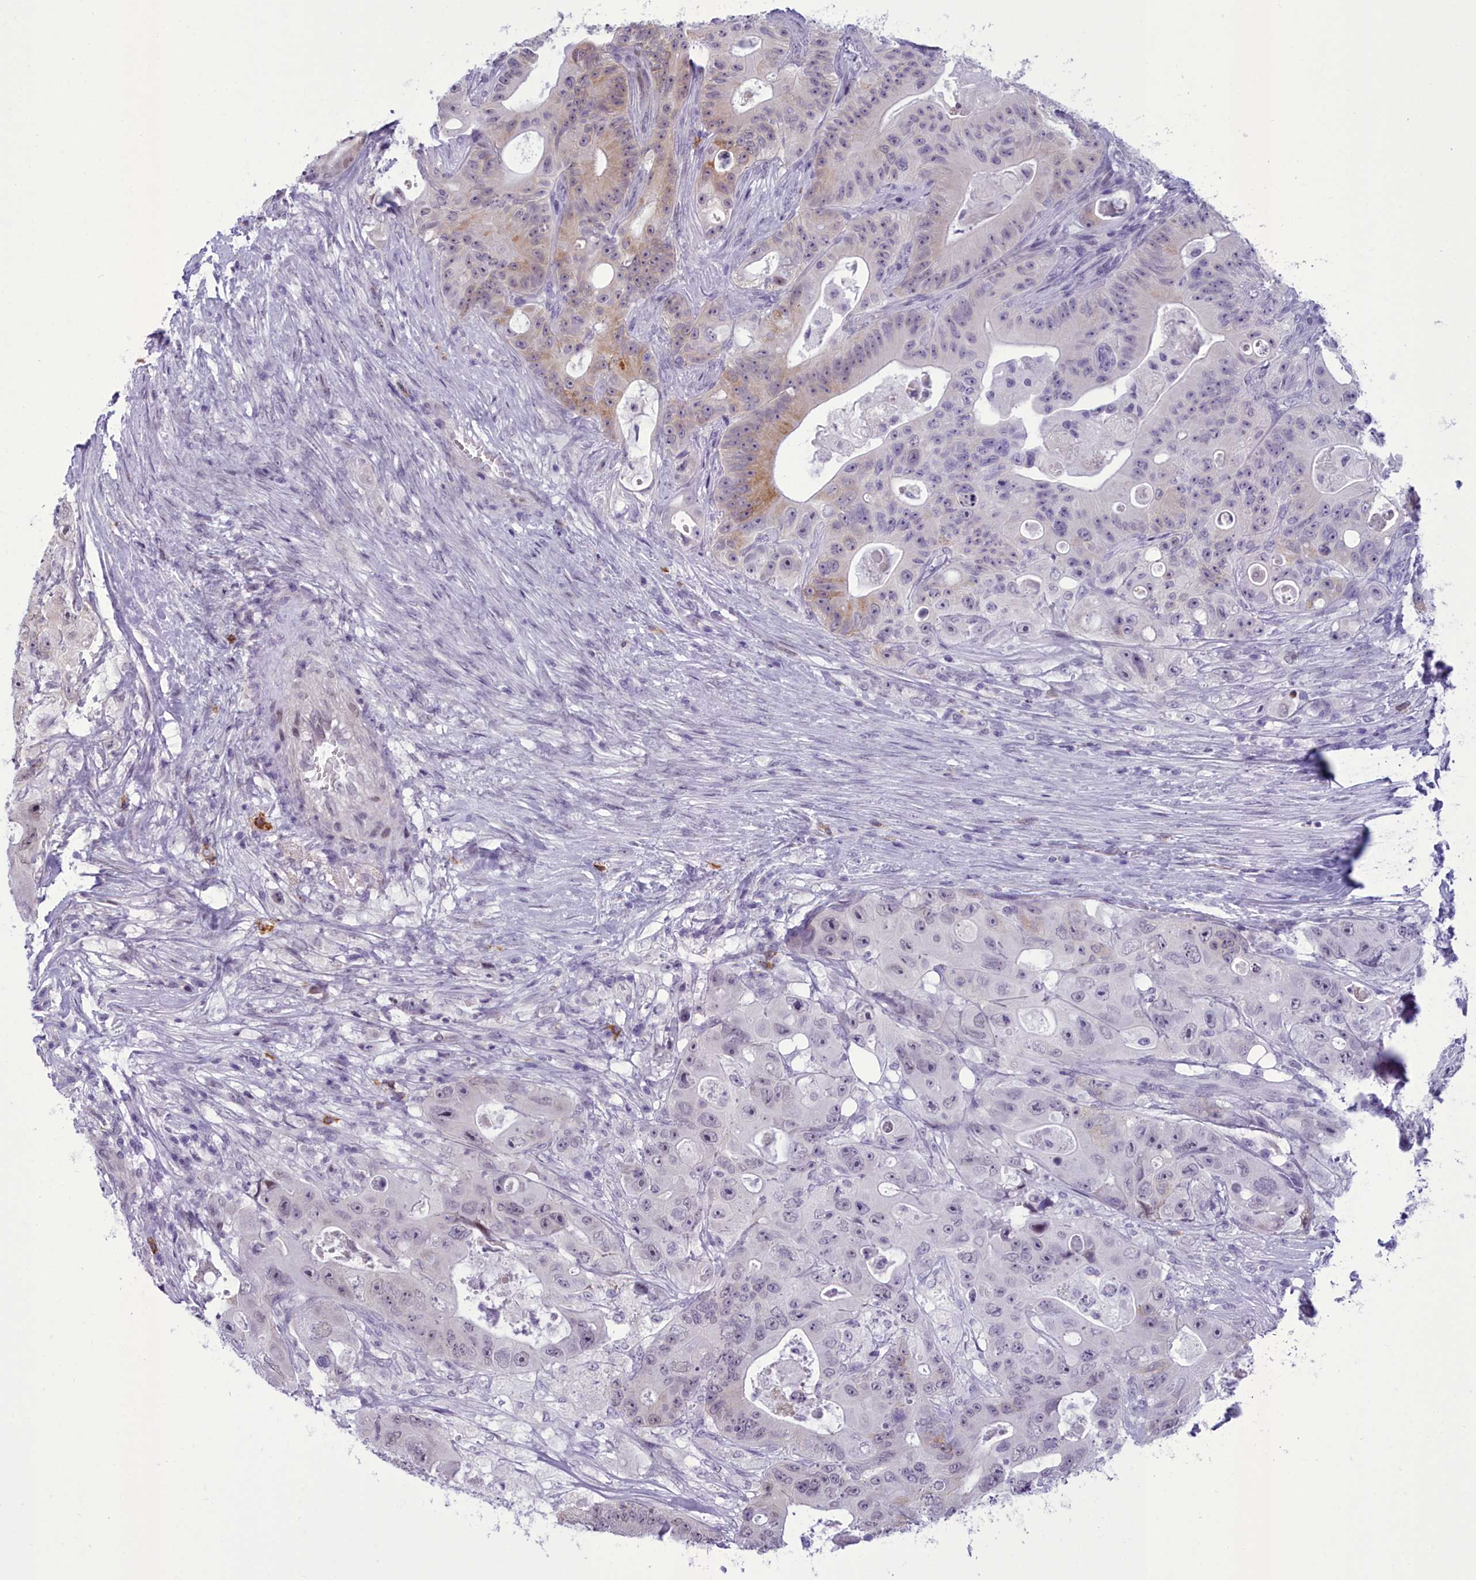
{"staining": {"intensity": "weak", "quantity": "25%-75%", "location": "cytoplasmic/membranous,nuclear"}, "tissue": "colorectal cancer", "cell_type": "Tumor cells", "image_type": "cancer", "snomed": [{"axis": "morphology", "description": "Adenocarcinoma, NOS"}, {"axis": "topography", "description": "Colon"}], "caption": "Brown immunohistochemical staining in colorectal cancer (adenocarcinoma) displays weak cytoplasmic/membranous and nuclear positivity in about 25%-75% of tumor cells.", "gene": "CEACAM19", "patient": {"sex": "female", "age": 46}}